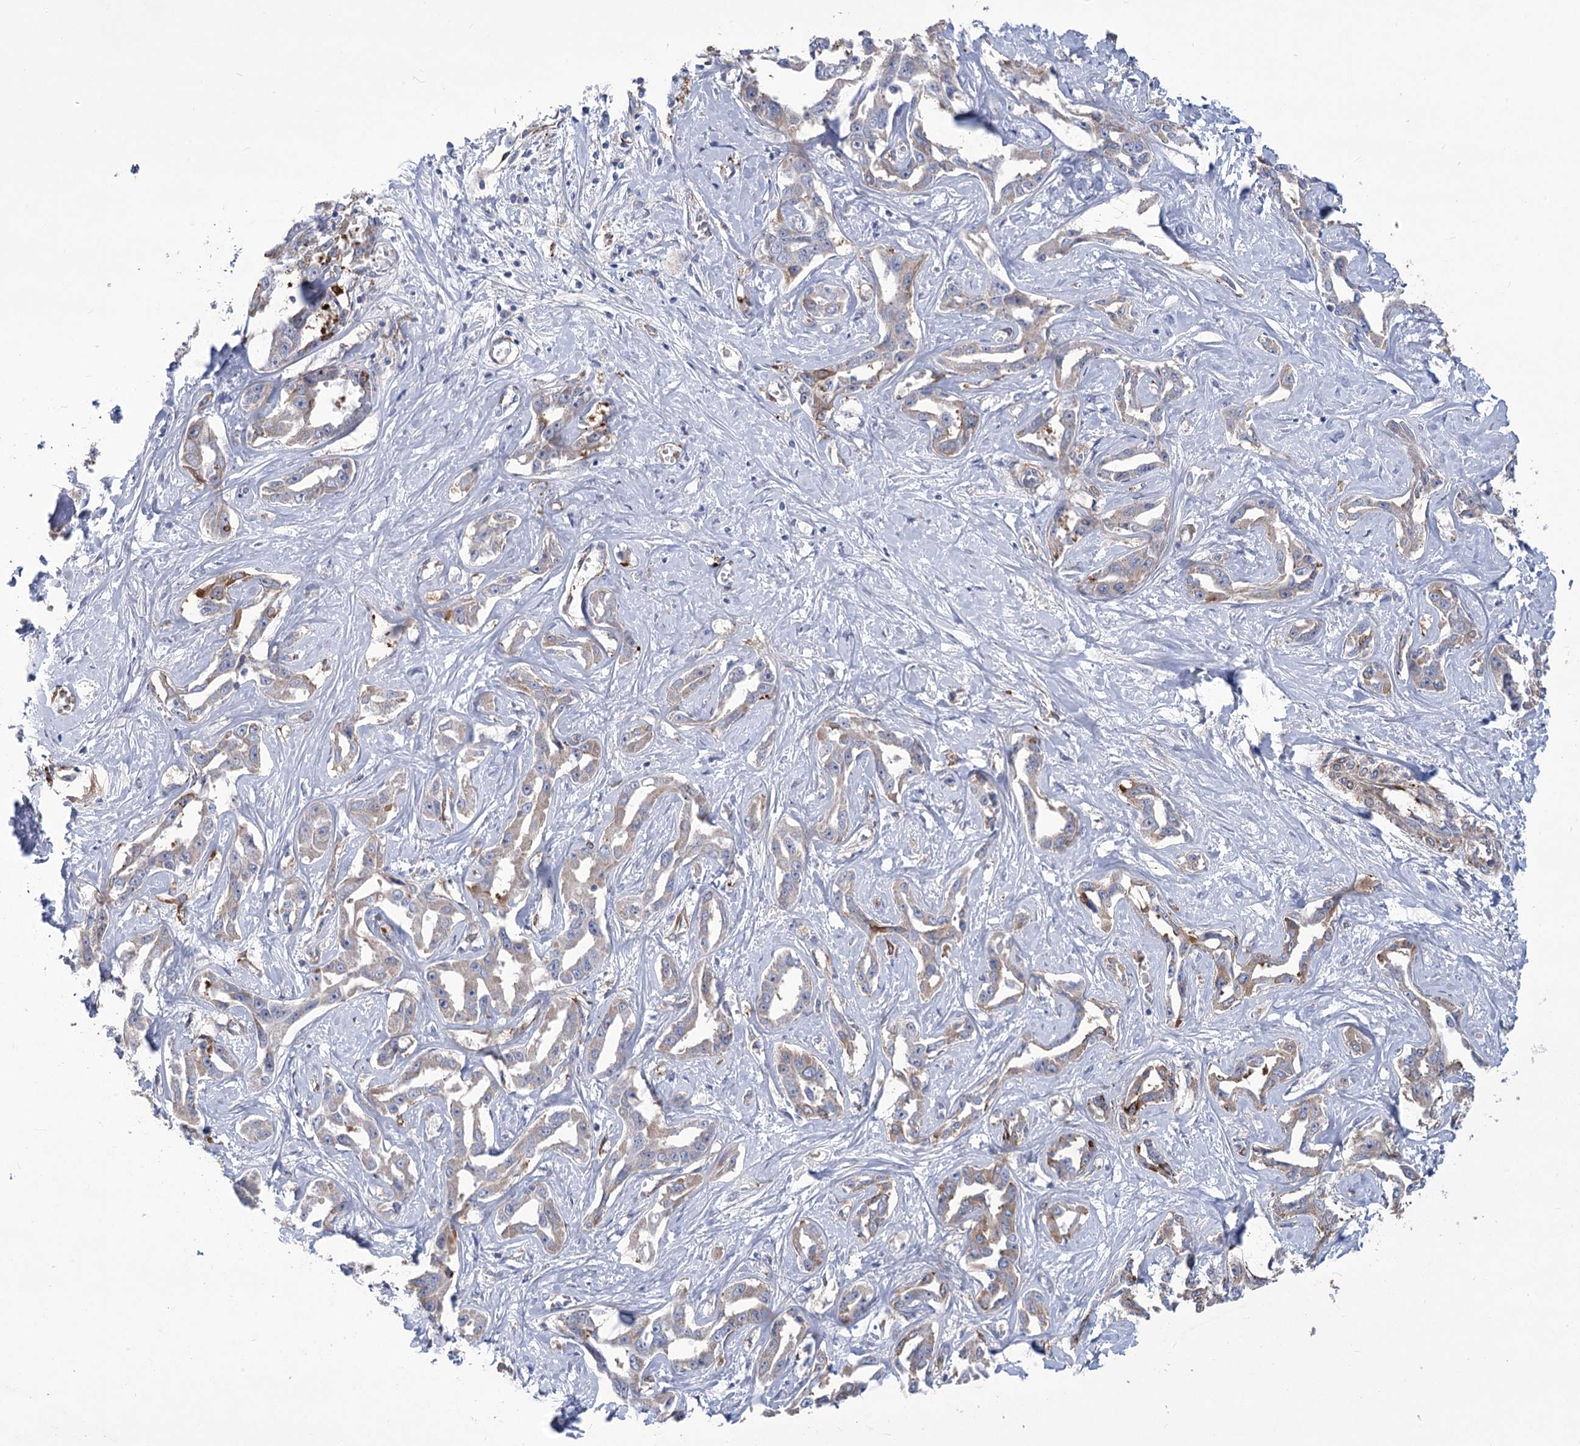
{"staining": {"intensity": "weak", "quantity": "25%-75%", "location": "cytoplasmic/membranous"}, "tissue": "liver cancer", "cell_type": "Tumor cells", "image_type": "cancer", "snomed": [{"axis": "morphology", "description": "Cholangiocarcinoma"}, {"axis": "topography", "description": "Liver"}], "caption": "Immunohistochemistry (DAB) staining of human cholangiocarcinoma (liver) exhibits weak cytoplasmic/membranous protein staining in approximately 25%-75% of tumor cells.", "gene": "ANGPTL3", "patient": {"sex": "male", "age": 59}}